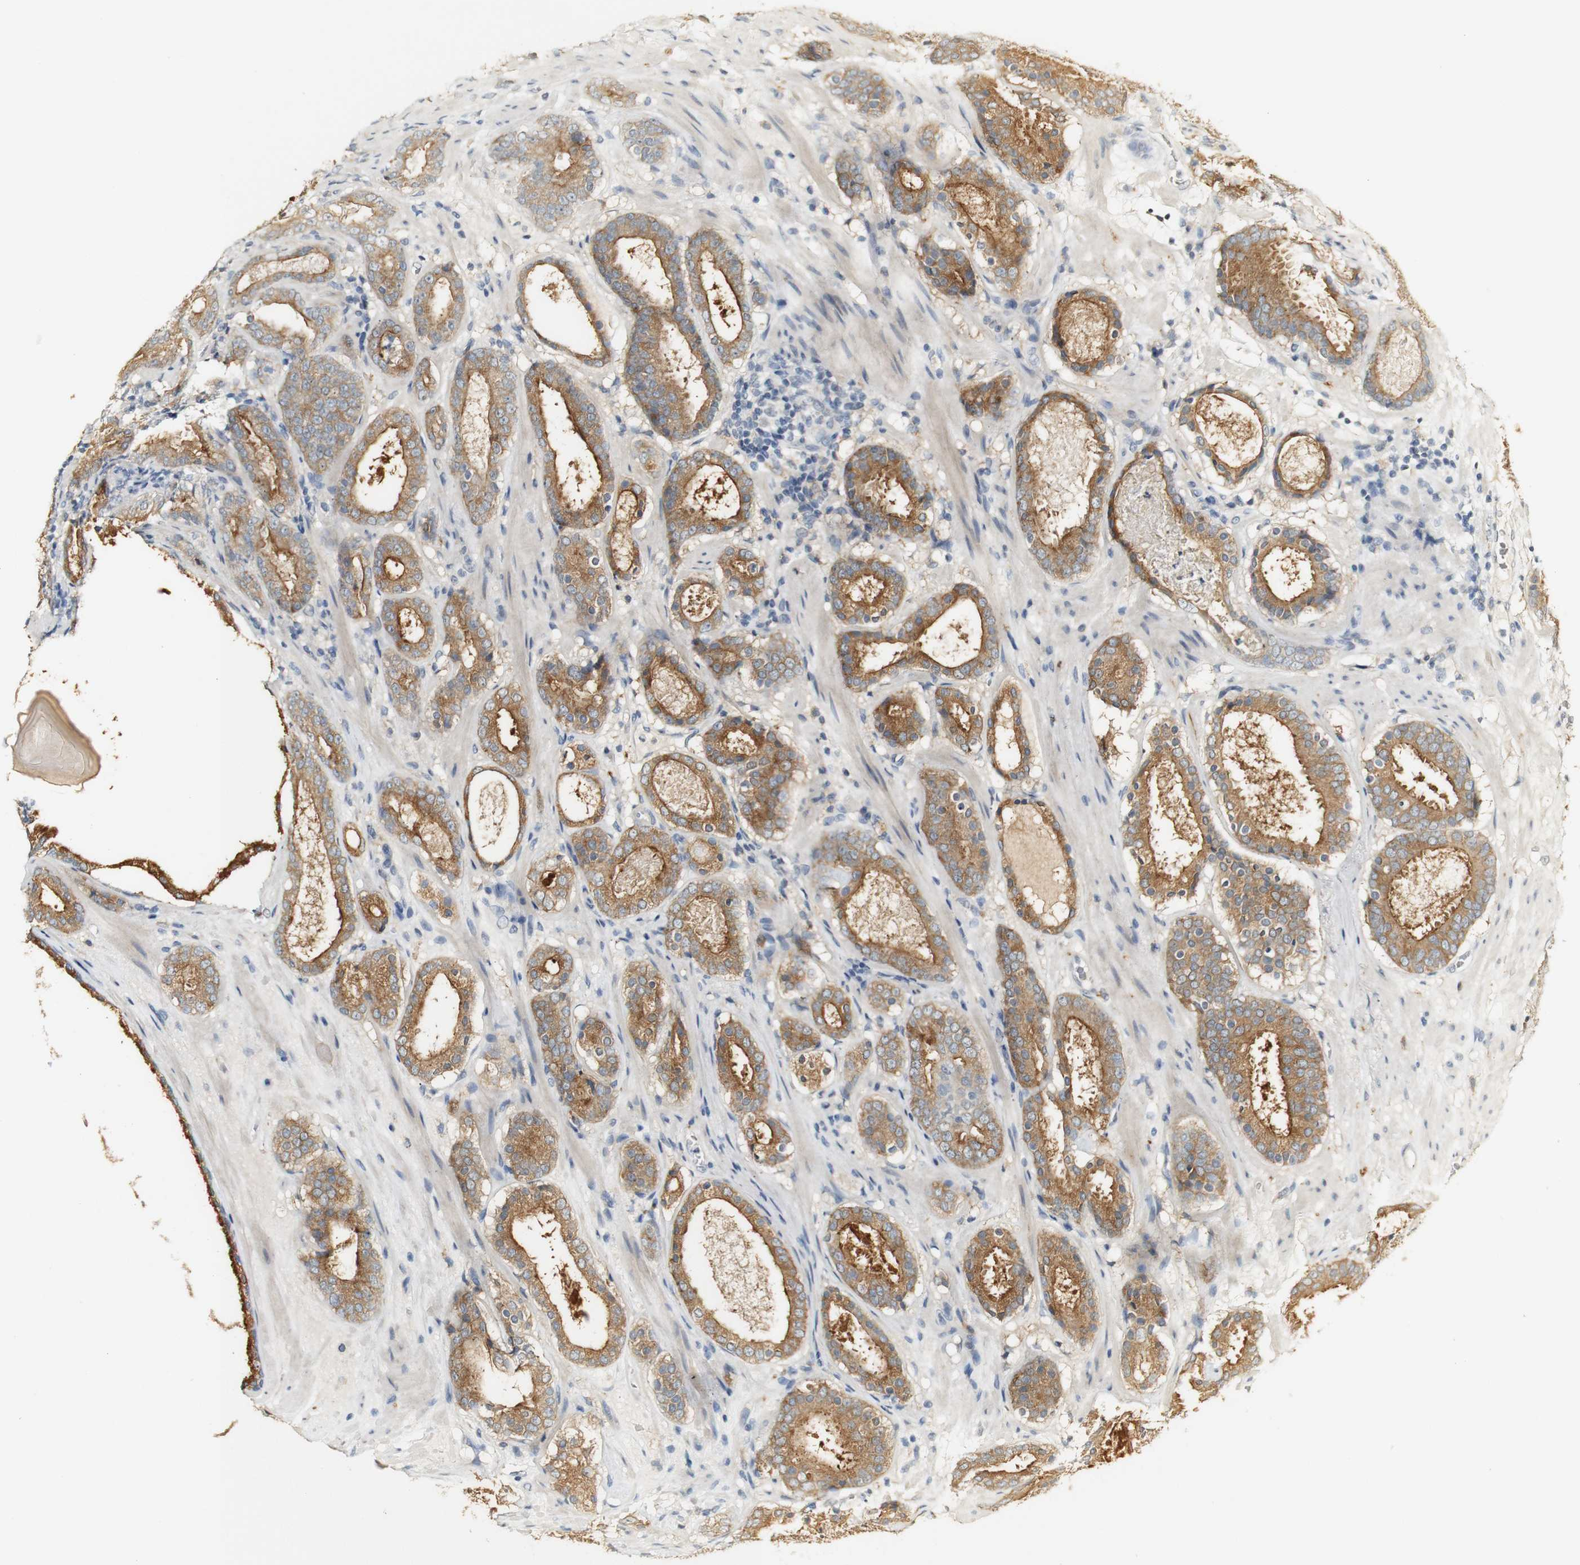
{"staining": {"intensity": "moderate", "quantity": ">75%", "location": "cytoplasmic/membranous"}, "tissue": "prostate cancer", "cell_type": "Tumor cells", "image_type": "cancer", "snomed": [{"axis": "morphology", "description": "Adenocarcinoma, Low grade"}, {"axis": "topography", "description": "Prostate"}], "caption": "The image reveals immunohistochemical staining of prostate cancer (low-grade adenocarcinoma). There is moderate cytoplasmic/membranous positivity is present in approximately >75% of tumor cells.", "gene": "SYT7", "patient": {"sex": "male", "age": 69}}